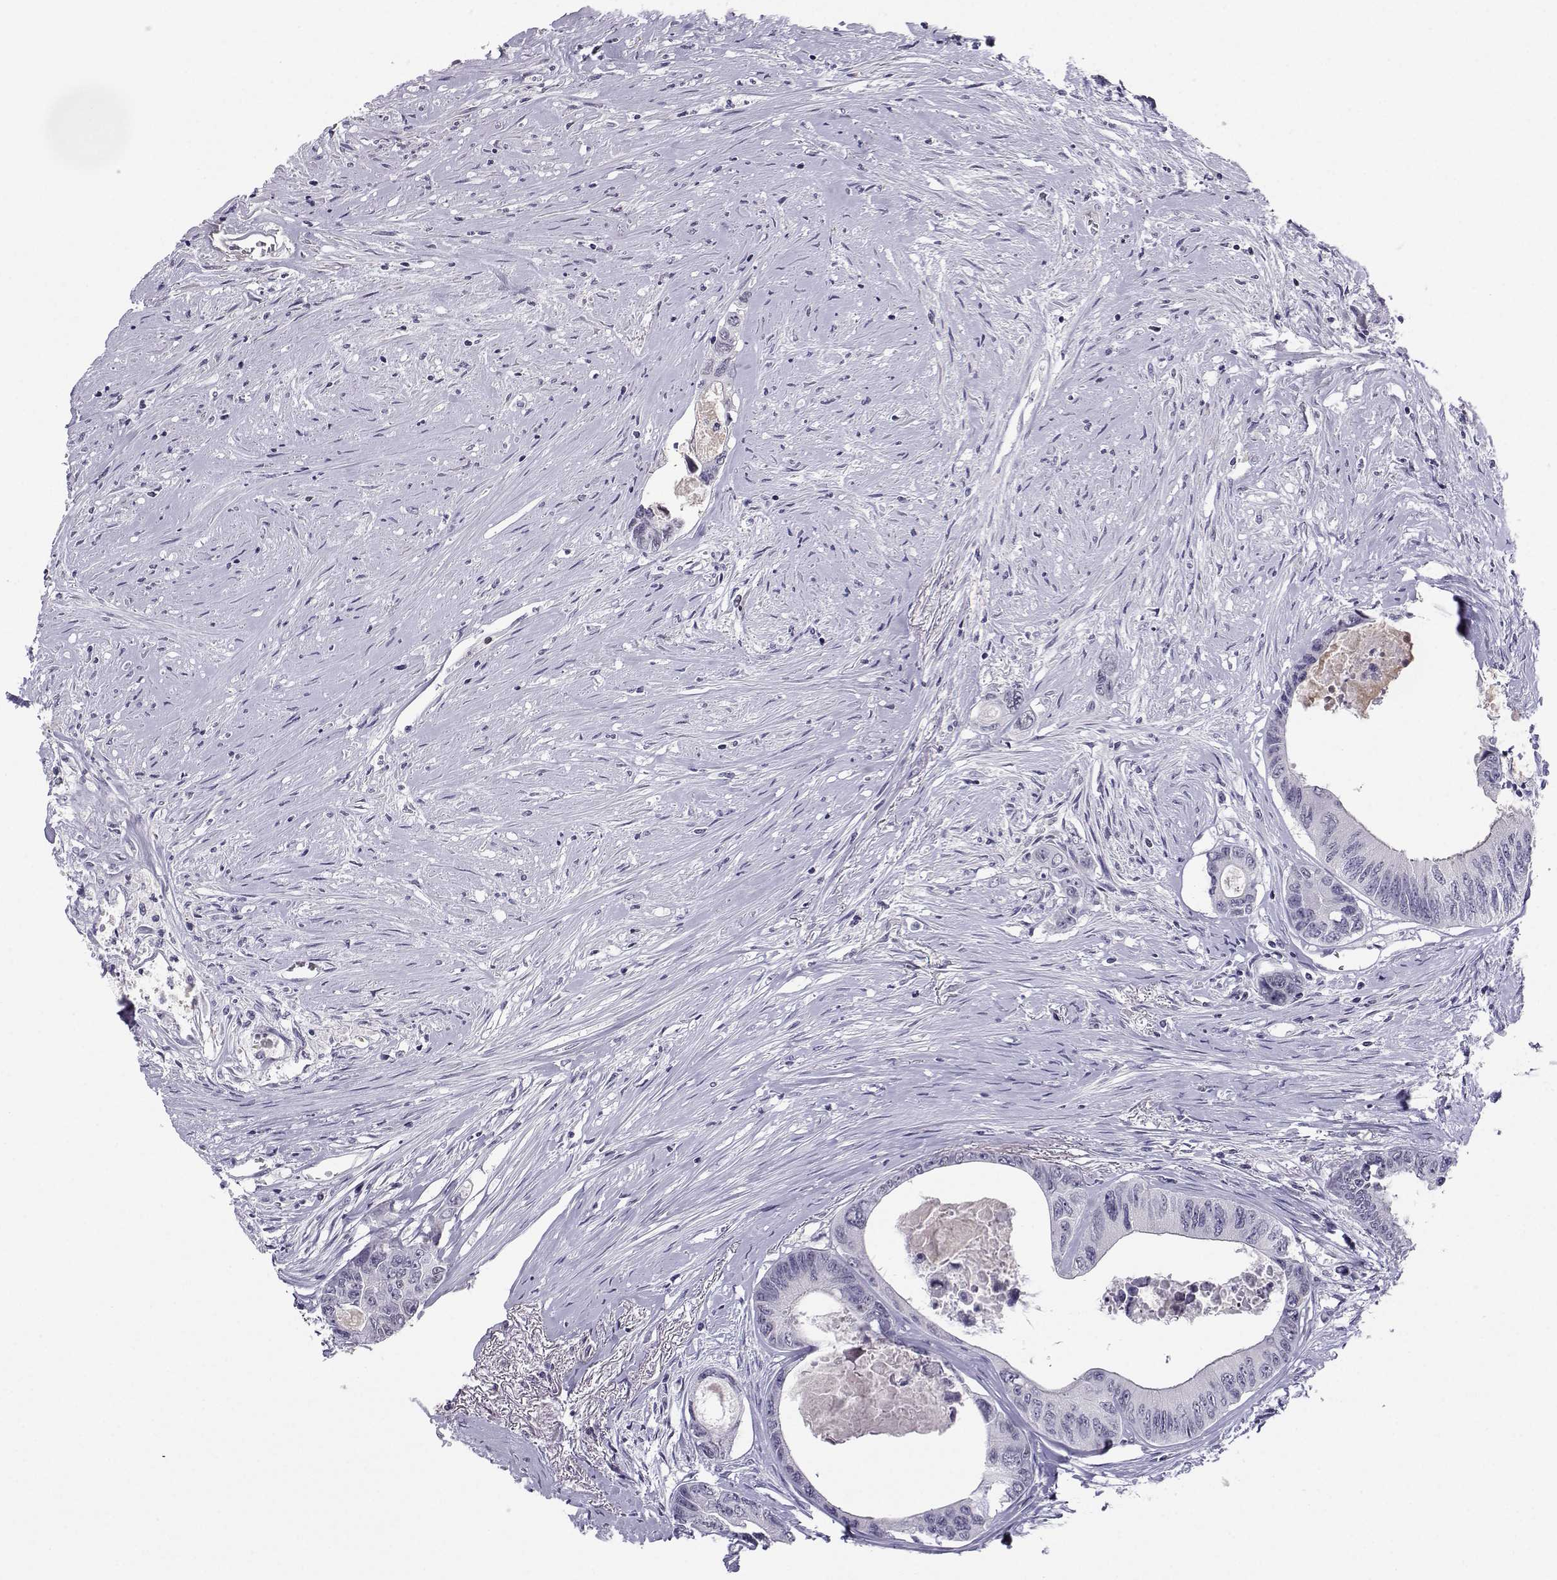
{"staining": {"intensity": "negative", "quantity": "none", "location": "none"}, "tissue": "colorectal cancer", "cell_type": "Tumor cells", "image_type": "cancer", "snomed": [{"axis": "morphology", "description": "Adenocarcinoma, NOS"}, {"axis": "topography", "description": "Rectum"}], "caption": "A histopathology image of adenocarcinoma (colorectal) stained for a protein exhibits no brown staining in tumor cells.", "gene": "LHX1", "patient": {"sex": "male", "age": 59}}